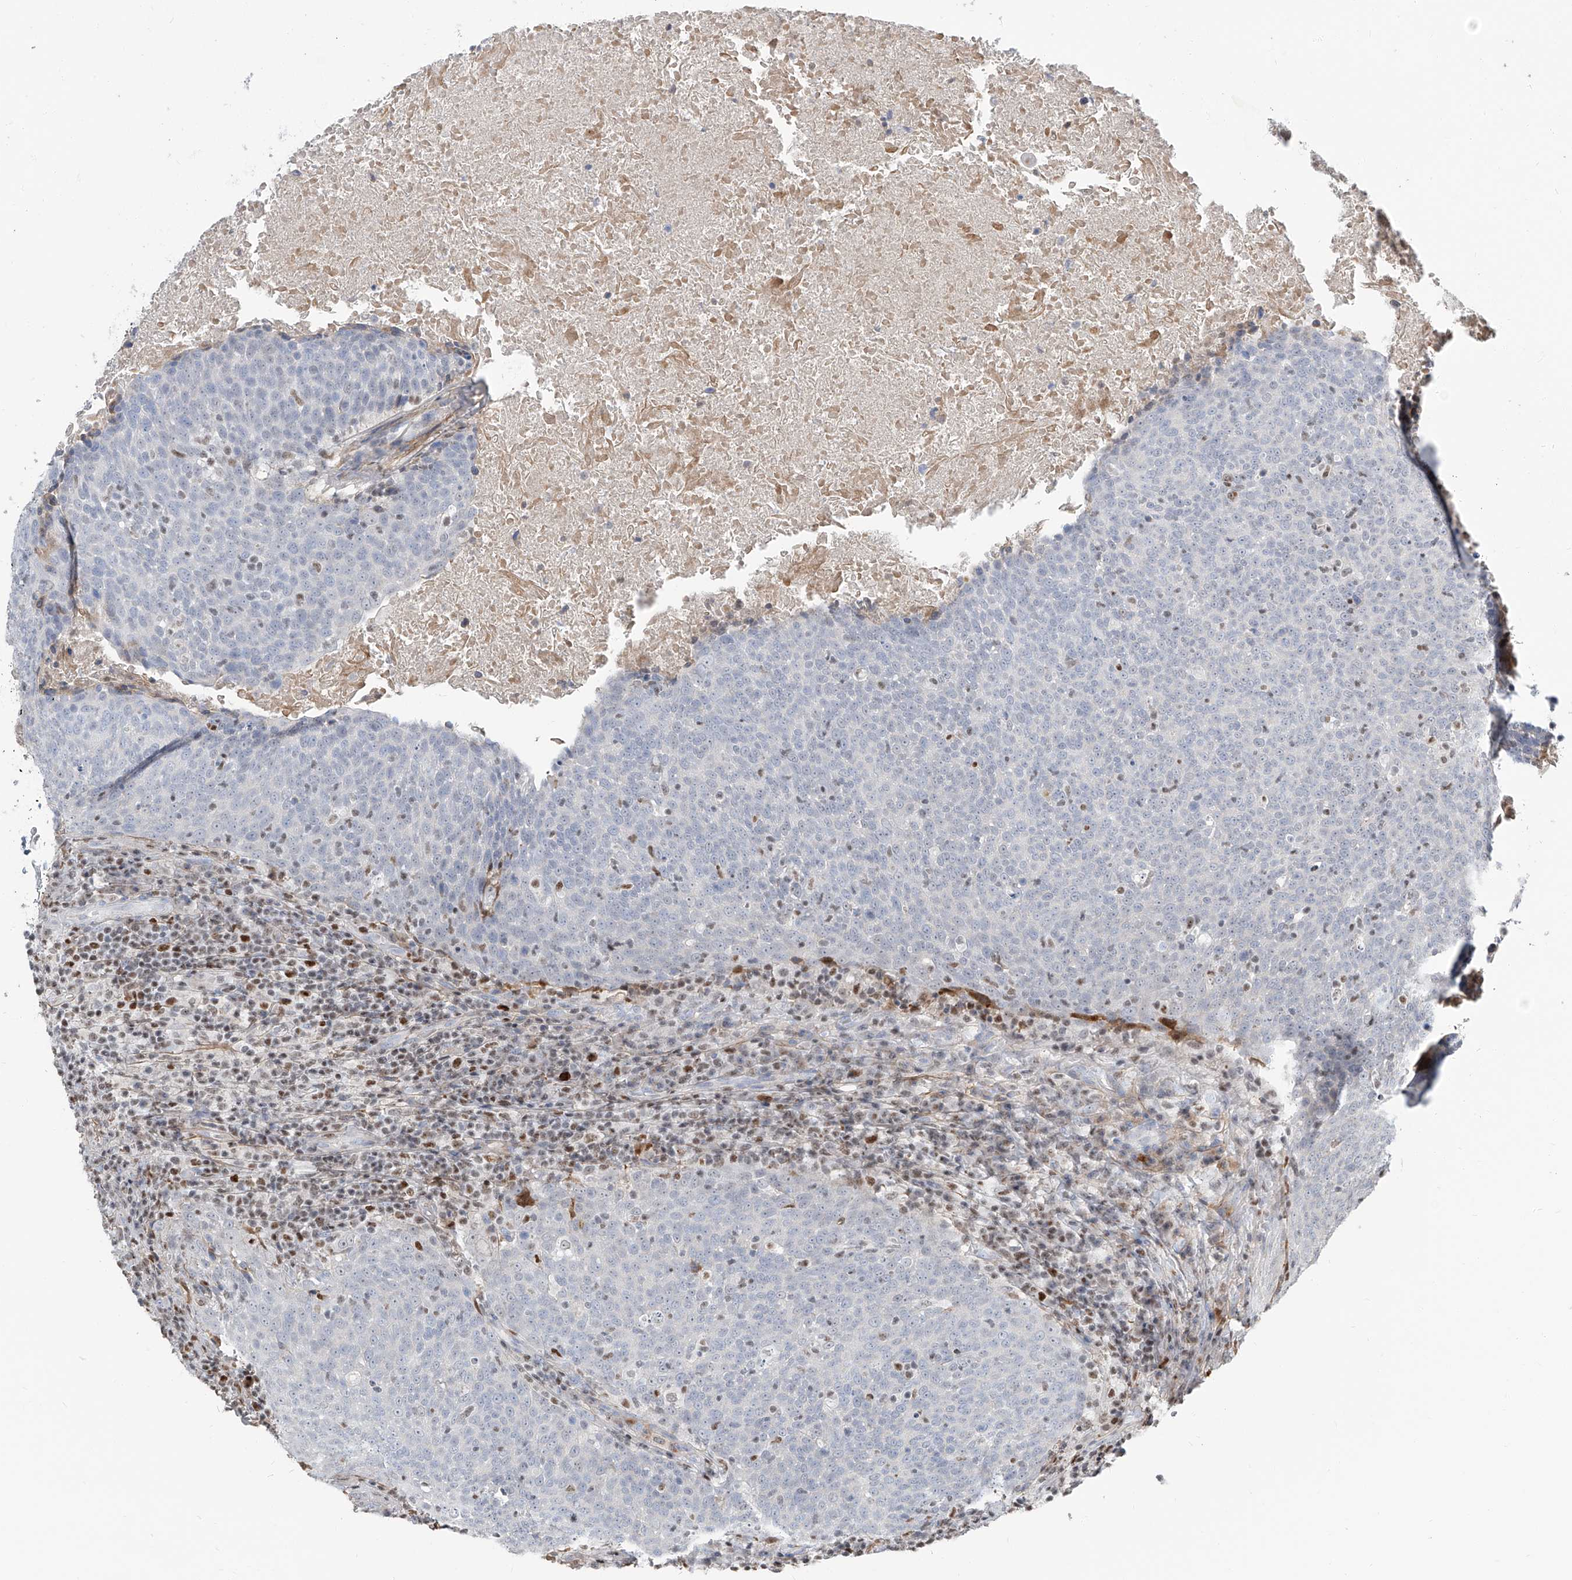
{"staining": {"intensity": "negative", "quantity": "none", "location": "none"}, "tissue": "head and neck cancer", "cell_type": "Tumor cells", "image_type": "cancer", "snomed": [{"axis": "morphology", "description": "Squamous cell carcinoma, NOS"}, {"axis": "morphology", "description": "Squamous cell carcinoma, metastatic, NOS"}, {"axis": "topography", "description": "Lymph node"}, {"axis": "topography", "description": "Head-Neck"}], "caption": "Head and neck cancer (squamous cell carcinoma) was stained to show a protein in brown. There is no significant staining in tumor cells.", "gene": "HOXA3", "patient": {"sex": "male", "age": 62}}